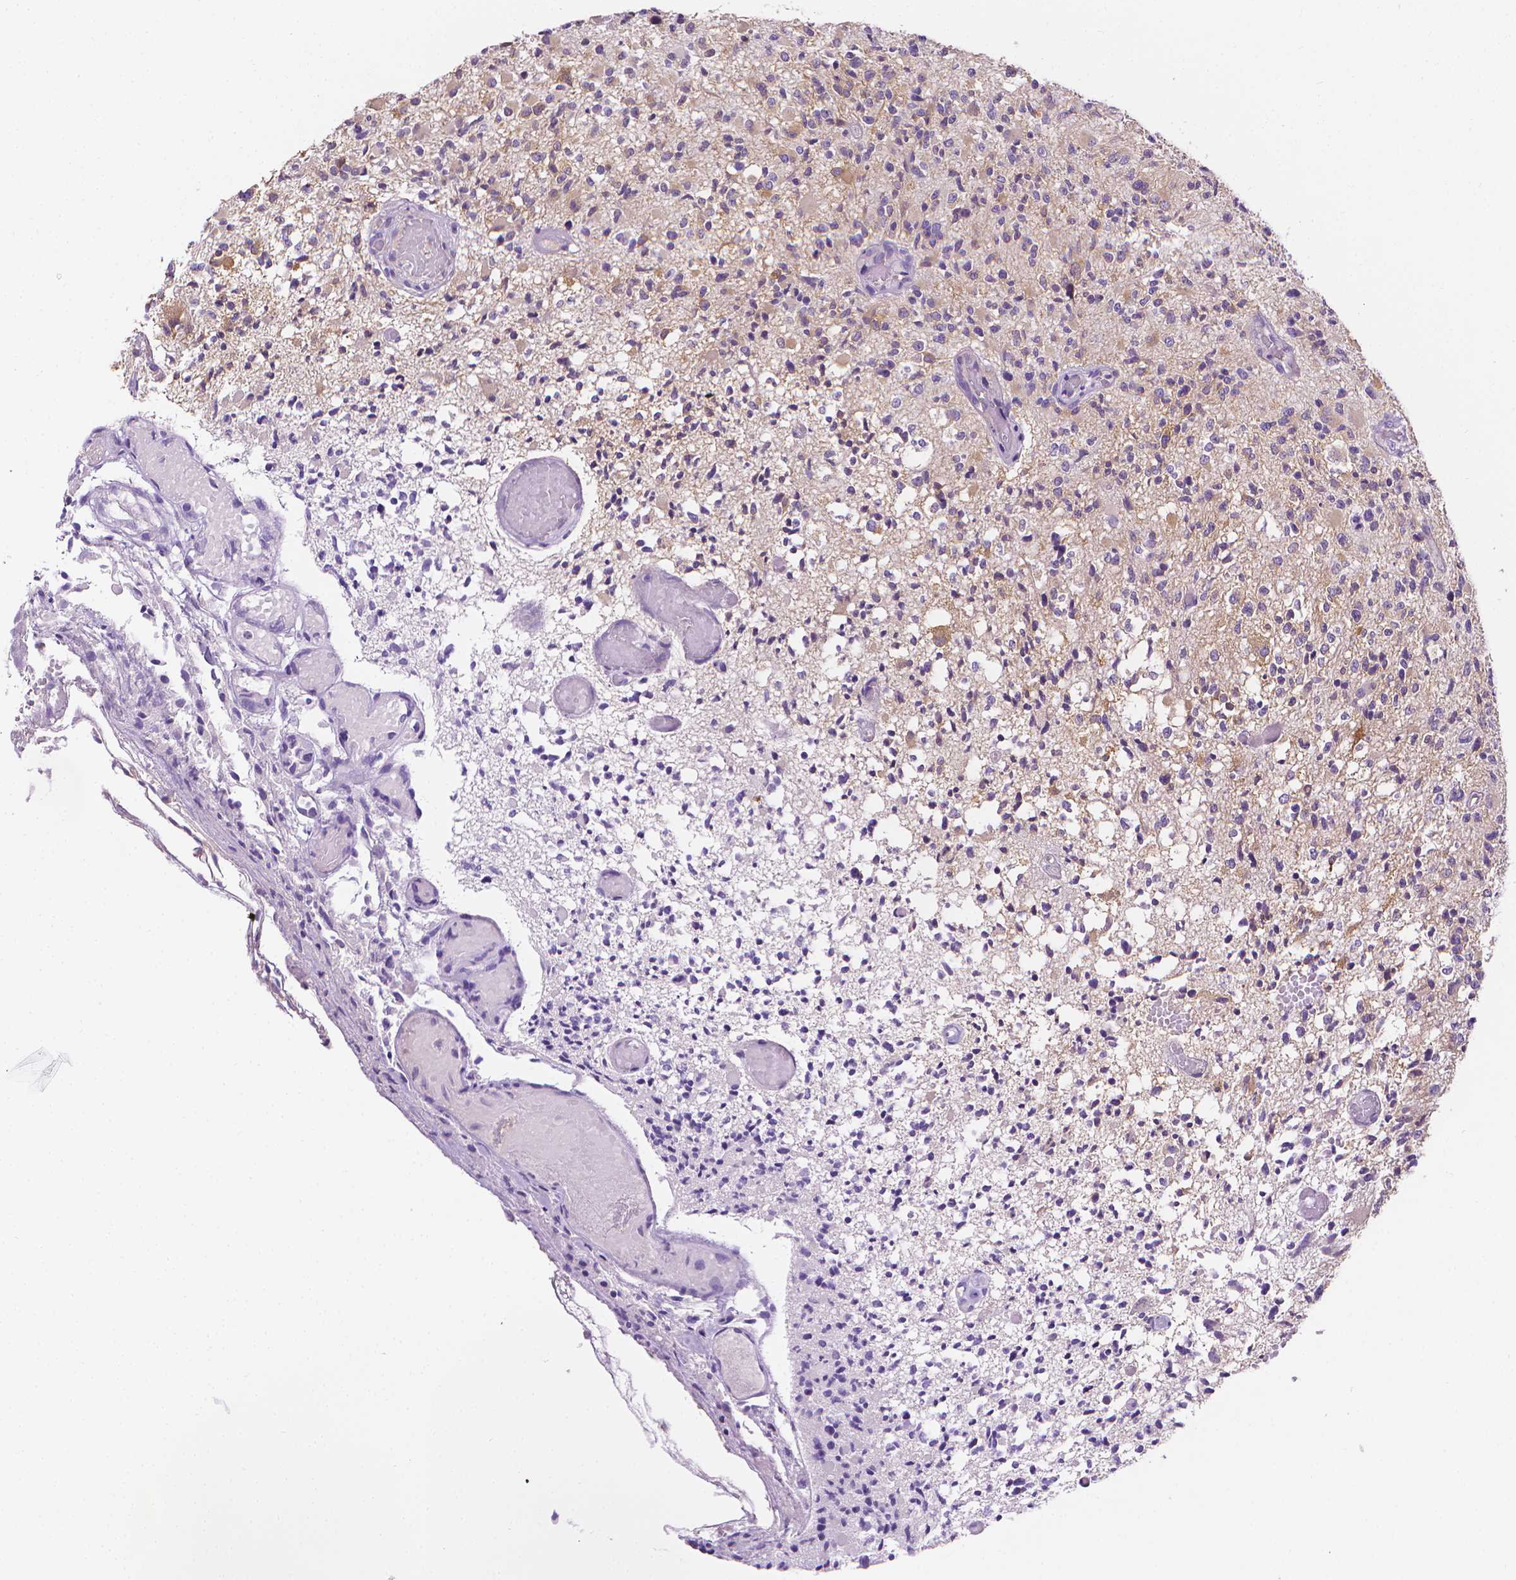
{"staining": {"intensity": "weak", "quantity": ">75%", "location": "cytoplasmic/membranous"}, "tissue": "glioma", "cell_type": "Tumor cells", "image_type": "cancer", "snomed": [{"axis": "morphology", "description": "Glioma, malignant, High grade"}, {"axis": "topography", "description": "Brain"}], "caption": "Tumor cells exhibit weak cytoplasmic/membranous positivity in approximately >75% of cells in glioma. Nuclei are stained in blue.", "gene": "FASN", "patient": {"sex": "female", "age": 63}}